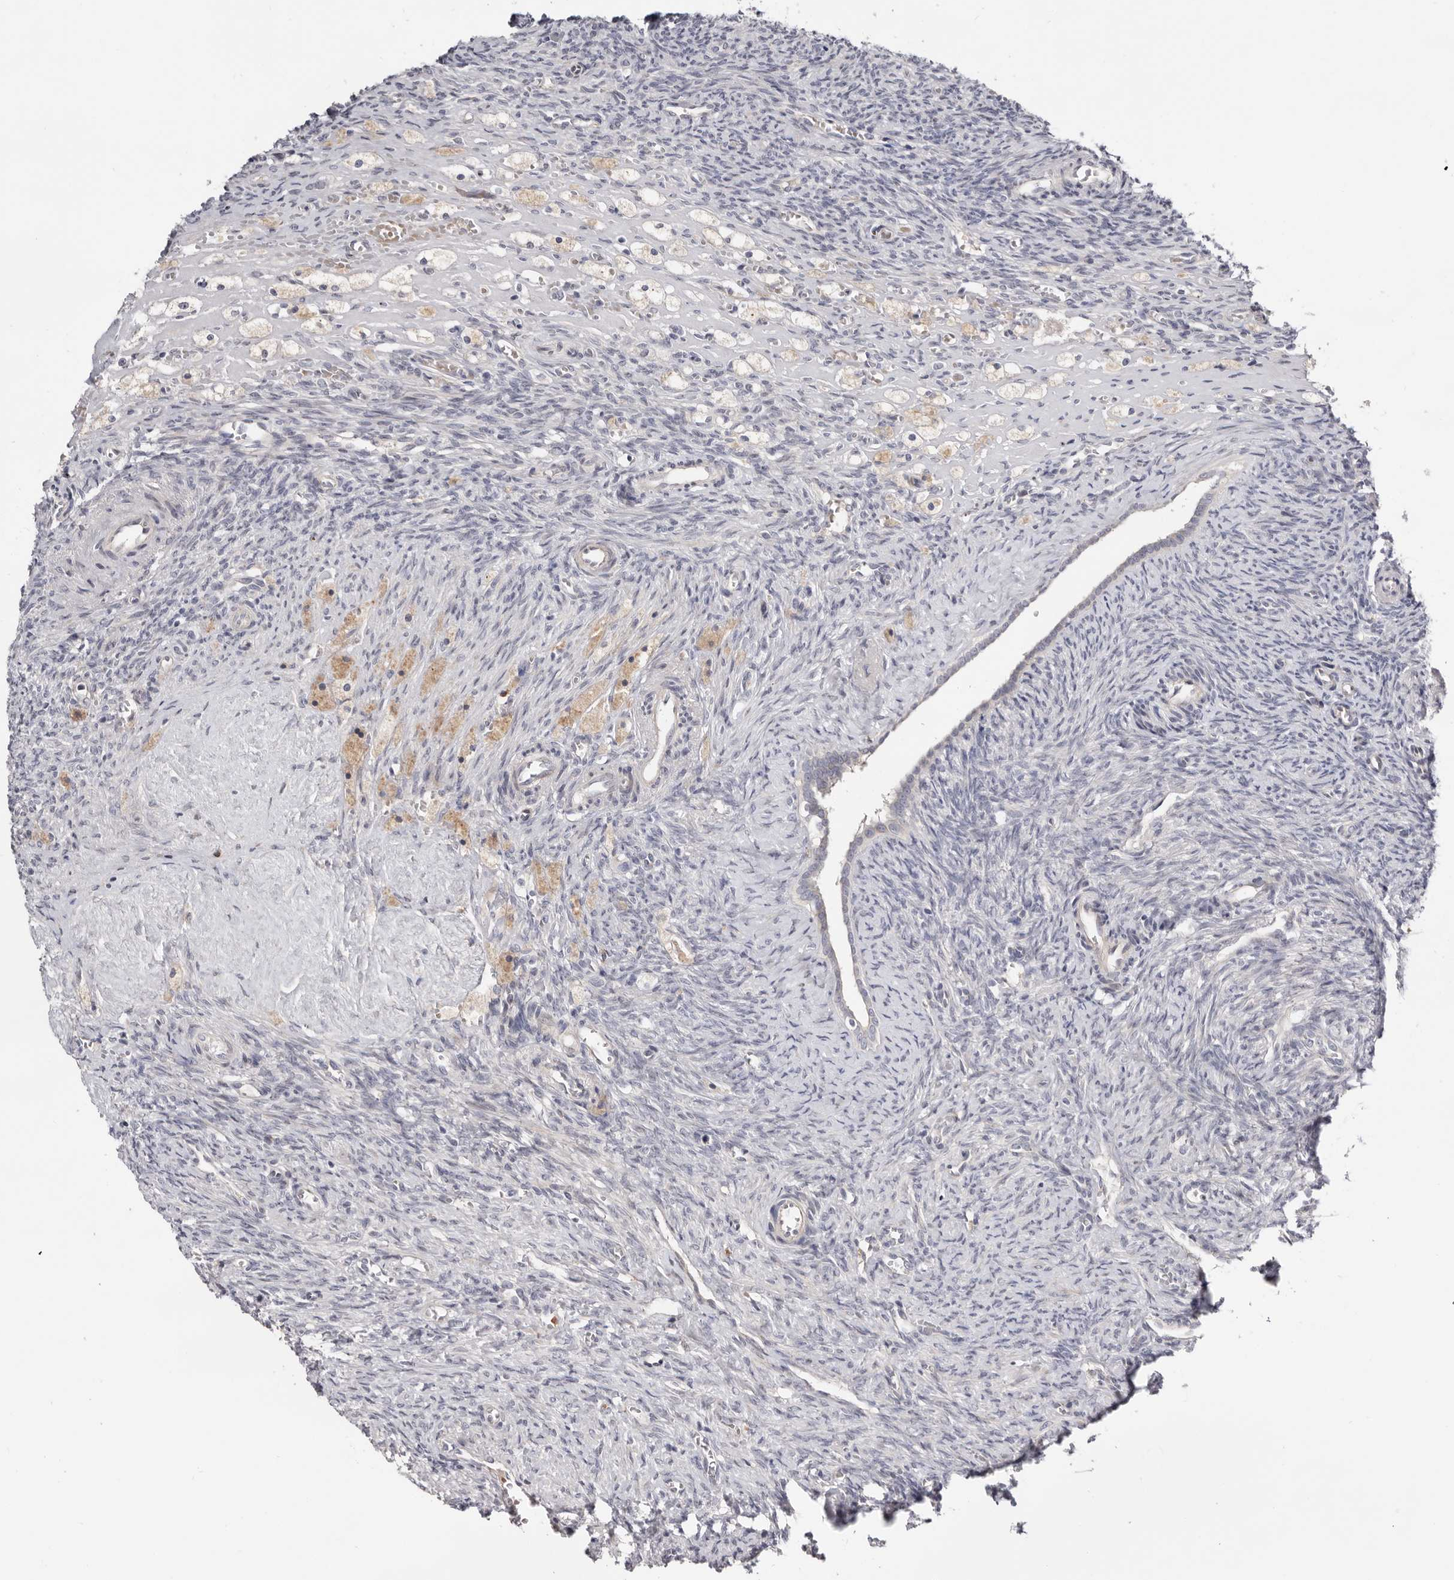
{"staining": {"intensity": "moderate", "quantity": ">75%", "location": "cytoplasmic/membranous"}, "tissue": "ovary", "cell_type": "Follicle cells", "image_type": "normal", "snomed": [{"axis": "morphology", "description": "Normal tissue, NOS"}, {"axis": "topography", "description": "Ovary"}], "caption": "Protein analysis of unremarkable ovary demonstrates moderate cytoplasmic/membranous expression in about >75% of follicle cells.", "gene": "USH1C", "patient": {"sex": "female", "age": 41}}